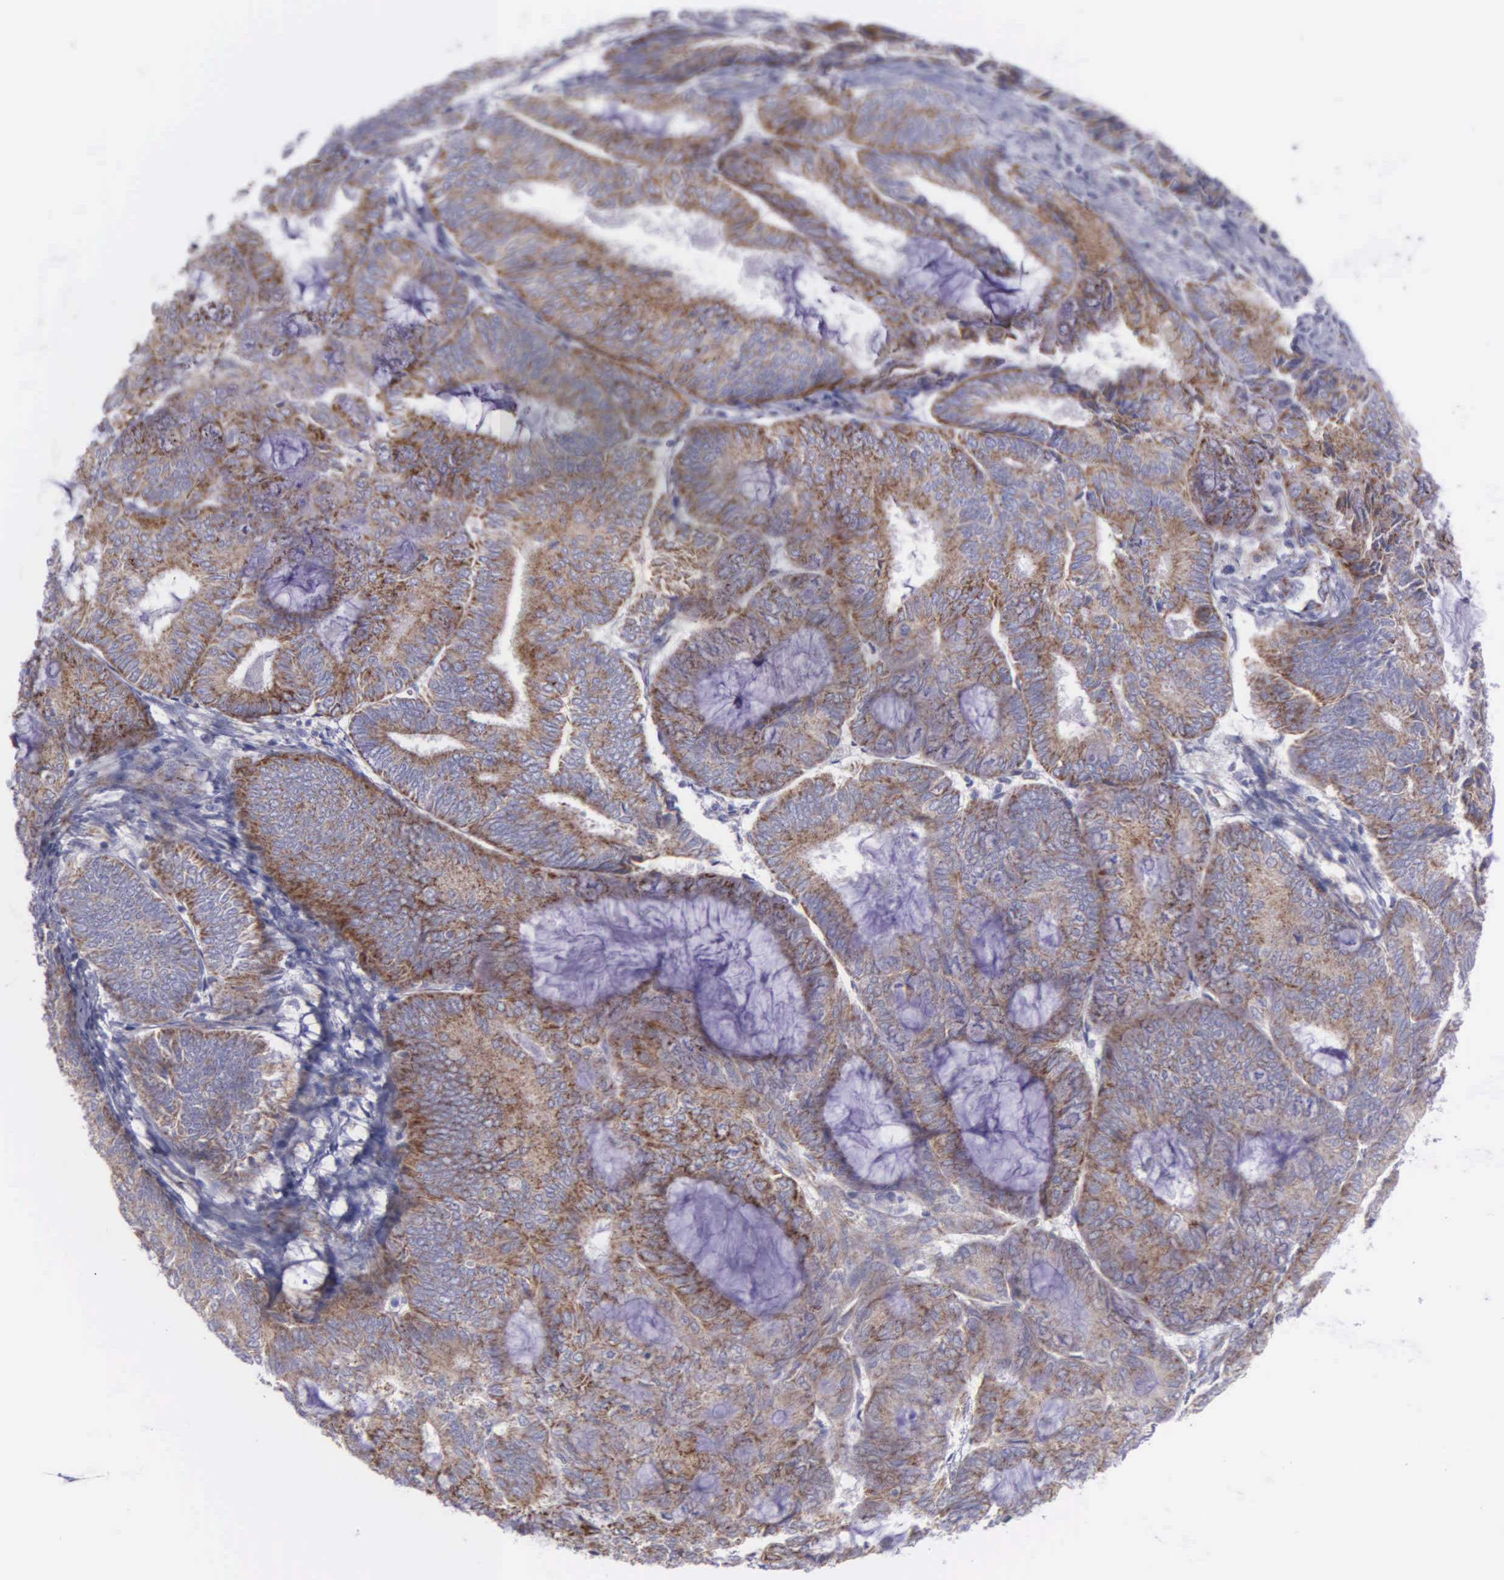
{"staining": {"intensity": "moderate", "quantity": ">75%", "location": "cytoplasmic/membranous"}, "tissue": "endometrial cancer", "cell_type": "Tumor cells", "image_type": "cancer", "snomed": [{"axis": "morphology", "description": "Adenocarcinoma, NOS"}, {"axis": "topography", "description": "Endometrium"}], "caption": "Immunohistochemistry (IHC) (DAB) staining of endometrial adenocarcinoma shows moderate cytoplasmic/membranous protein staining in about >75% of tumor cells. (DAB (3,3'-diaminobenzidine) IHC with brightfield microscopy, high magnification).", "gene": "SYNJ2BP", "patient": {"sex": "female", "age": 59}}